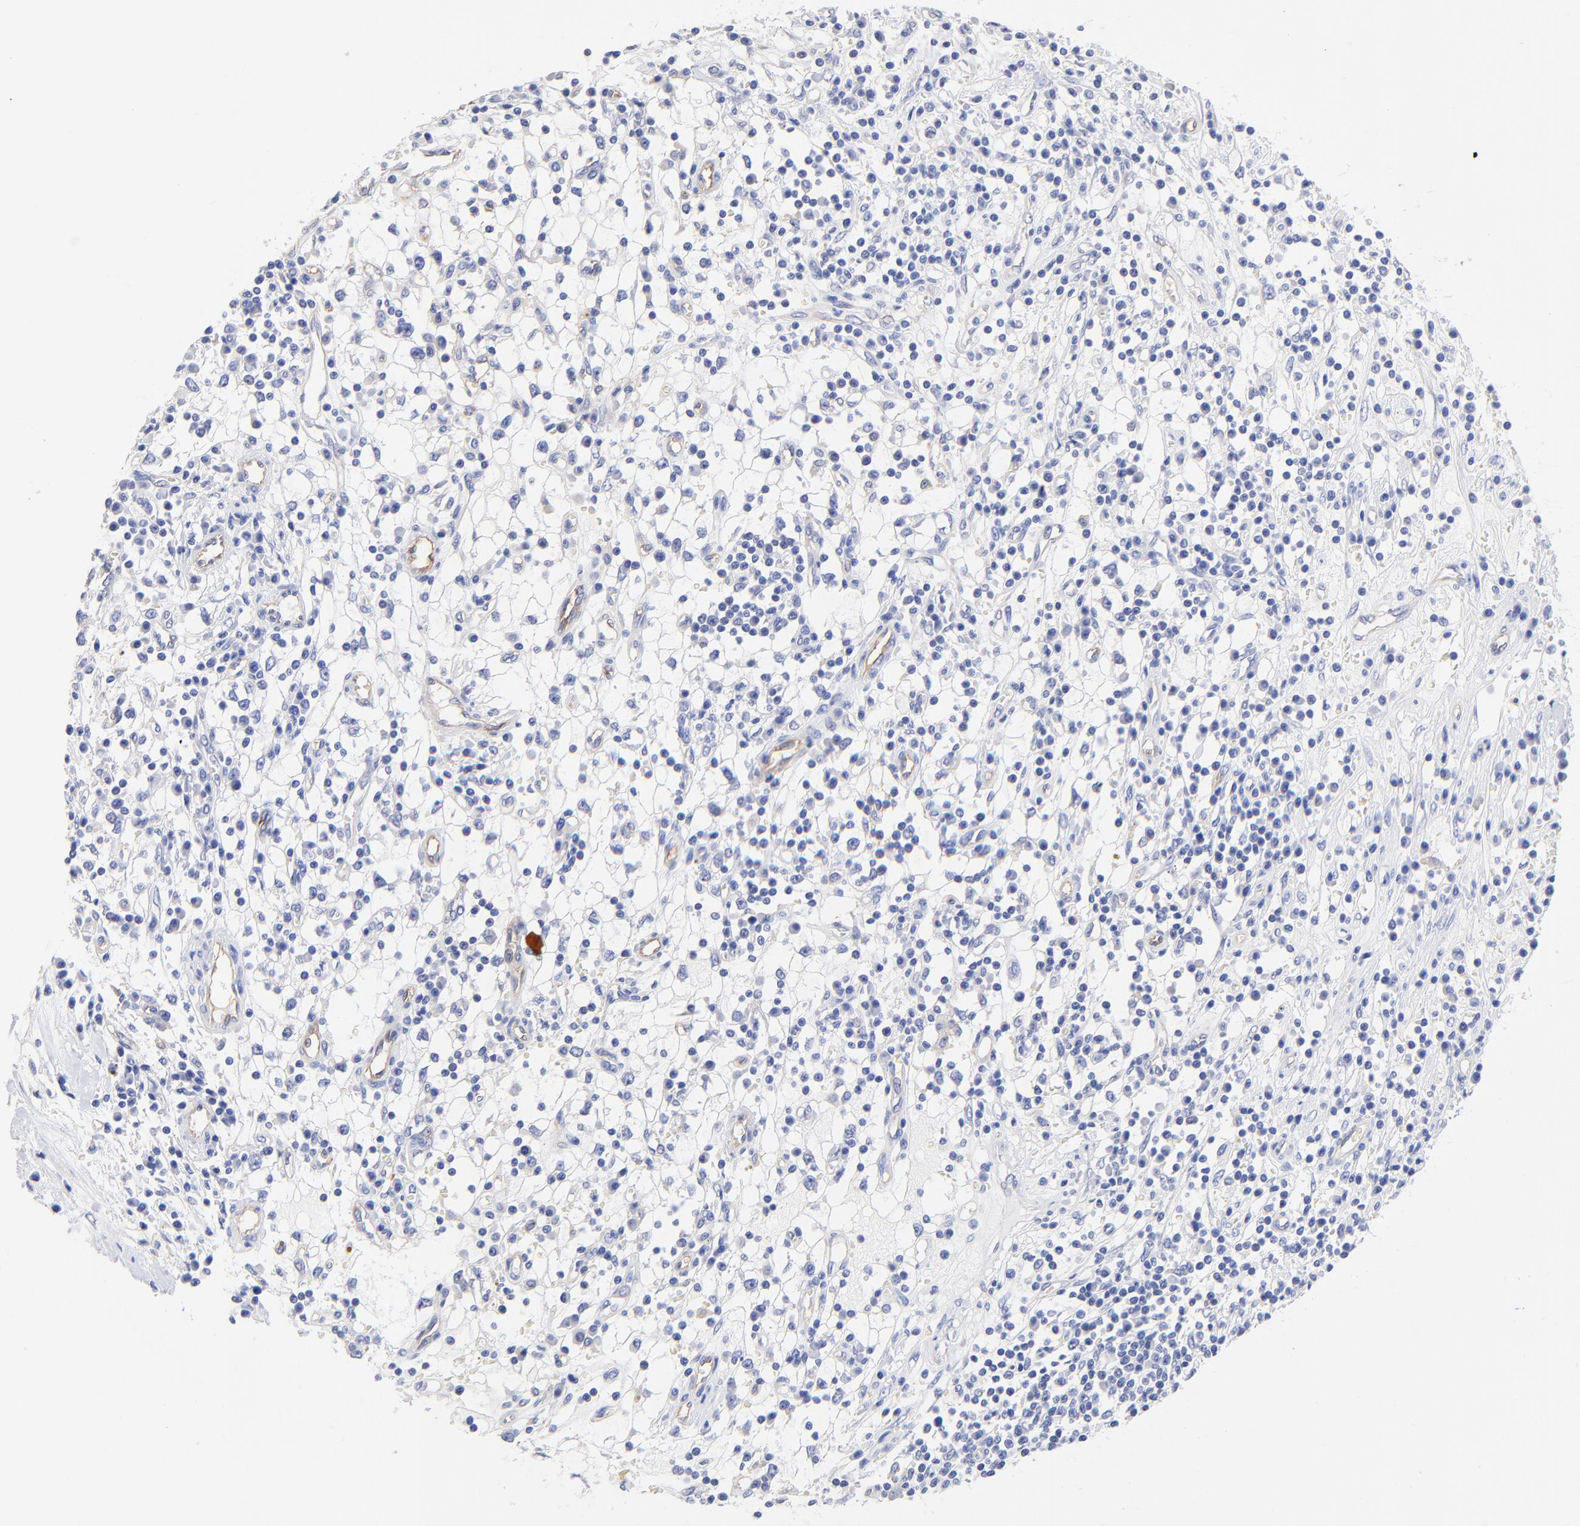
{"staining": {"intensity": "negative", "quantity": "none", "location": "none"}, "tissue": "renal cancer", "cell_type": "Tumor cells", "image_type": "cancer", "snomed": [{"axis": "morphology", "description": "Adenocarcinoma, NOS"}, {"axis": "topography", "description": "Kidney"}], "caption": "The micrograph displays no staining of tumor cells in renal adenocarcinoma.", "gene": "SLC44A2", "patient": {"sex": "male", "age": 82}}